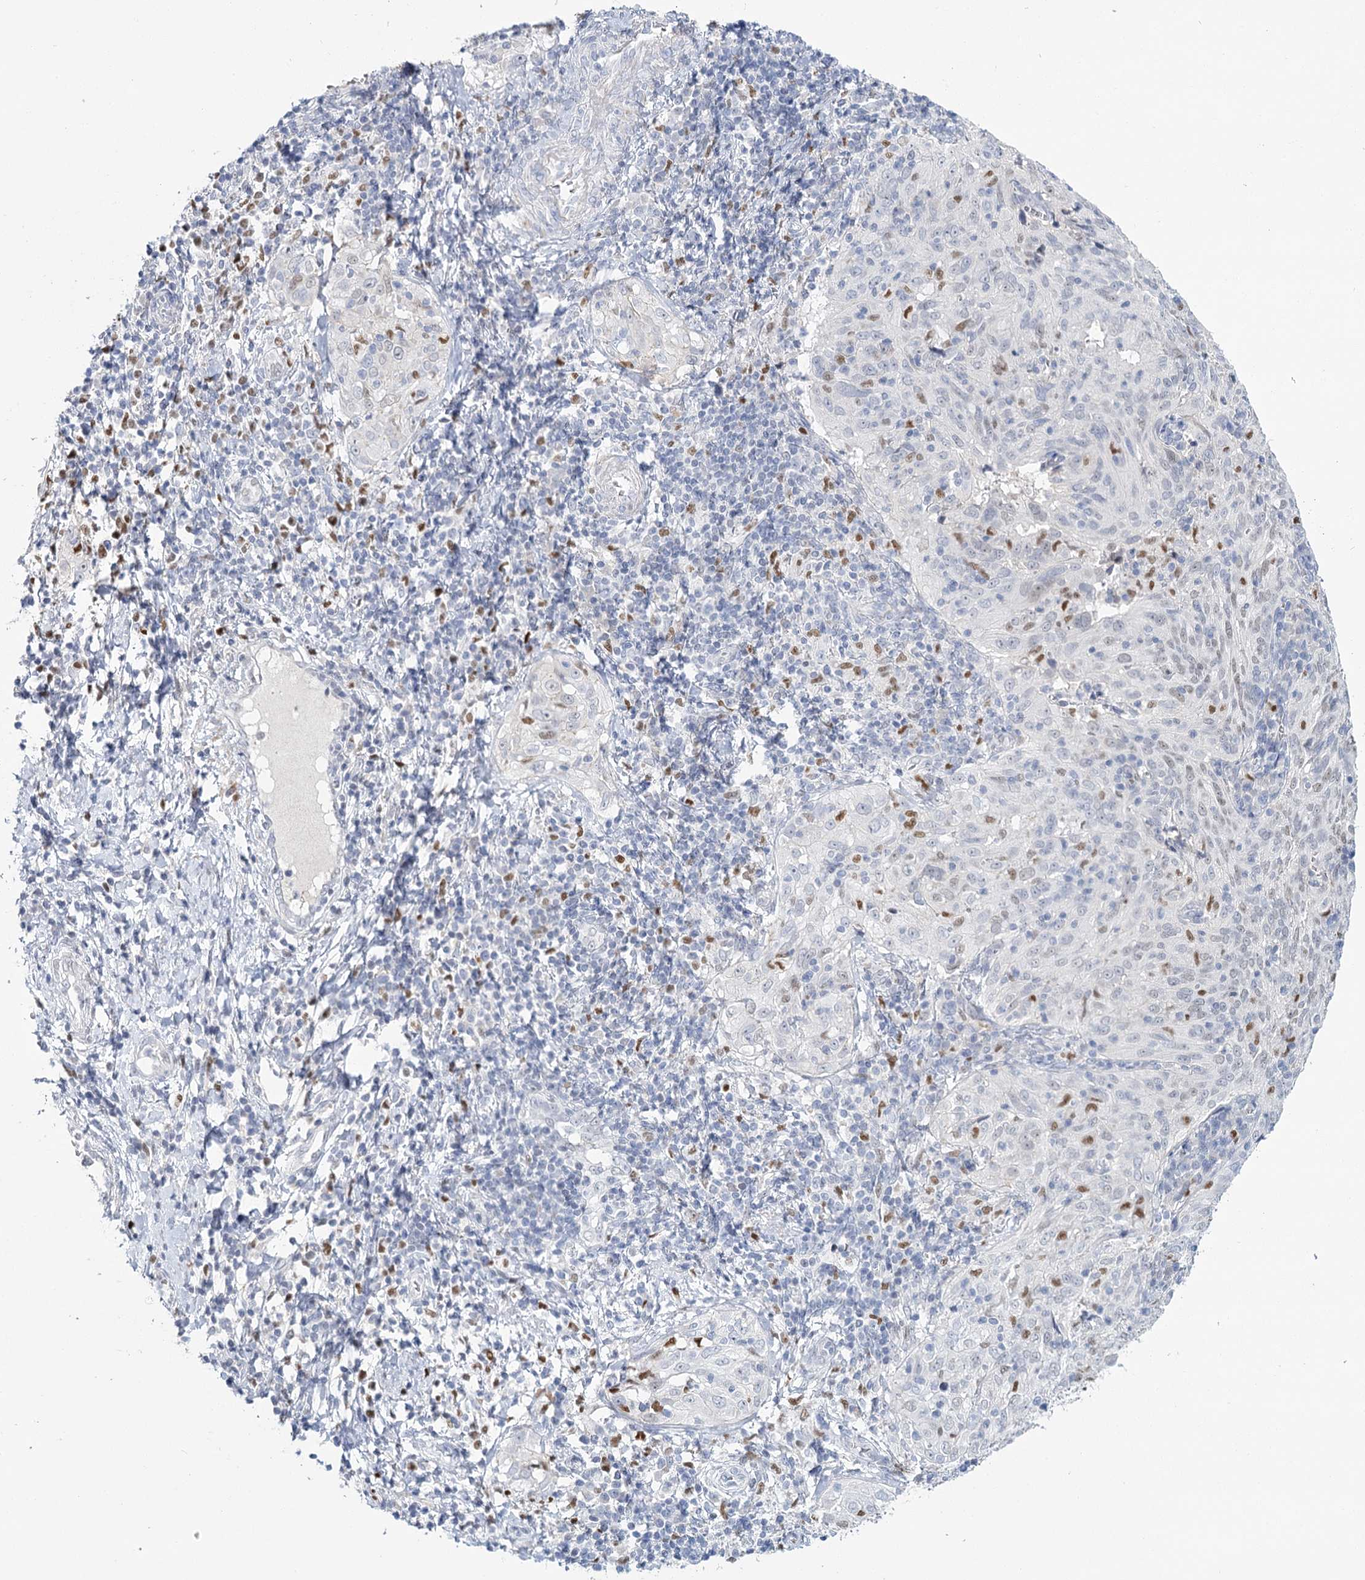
{"staining": {"intensity": "negative", "quantity": "none", "location": "none"}, "tissue": "cervical cancer", "cell_type": "Tumor cells", "image_type": "cancer", "snomed": [{"axis": "morphology", "description": "Squamous cell carcinoma, NOS"}, {"axis": "topography", "description": "Cervix"}], "caption": "This is an immunohistochemistry photomicrograph of human squamous cell carcinoma (cervical). There is no staining in tumor cells.", "gene": "IGSF3", "patient": {"sex": "female", "age": 31}}